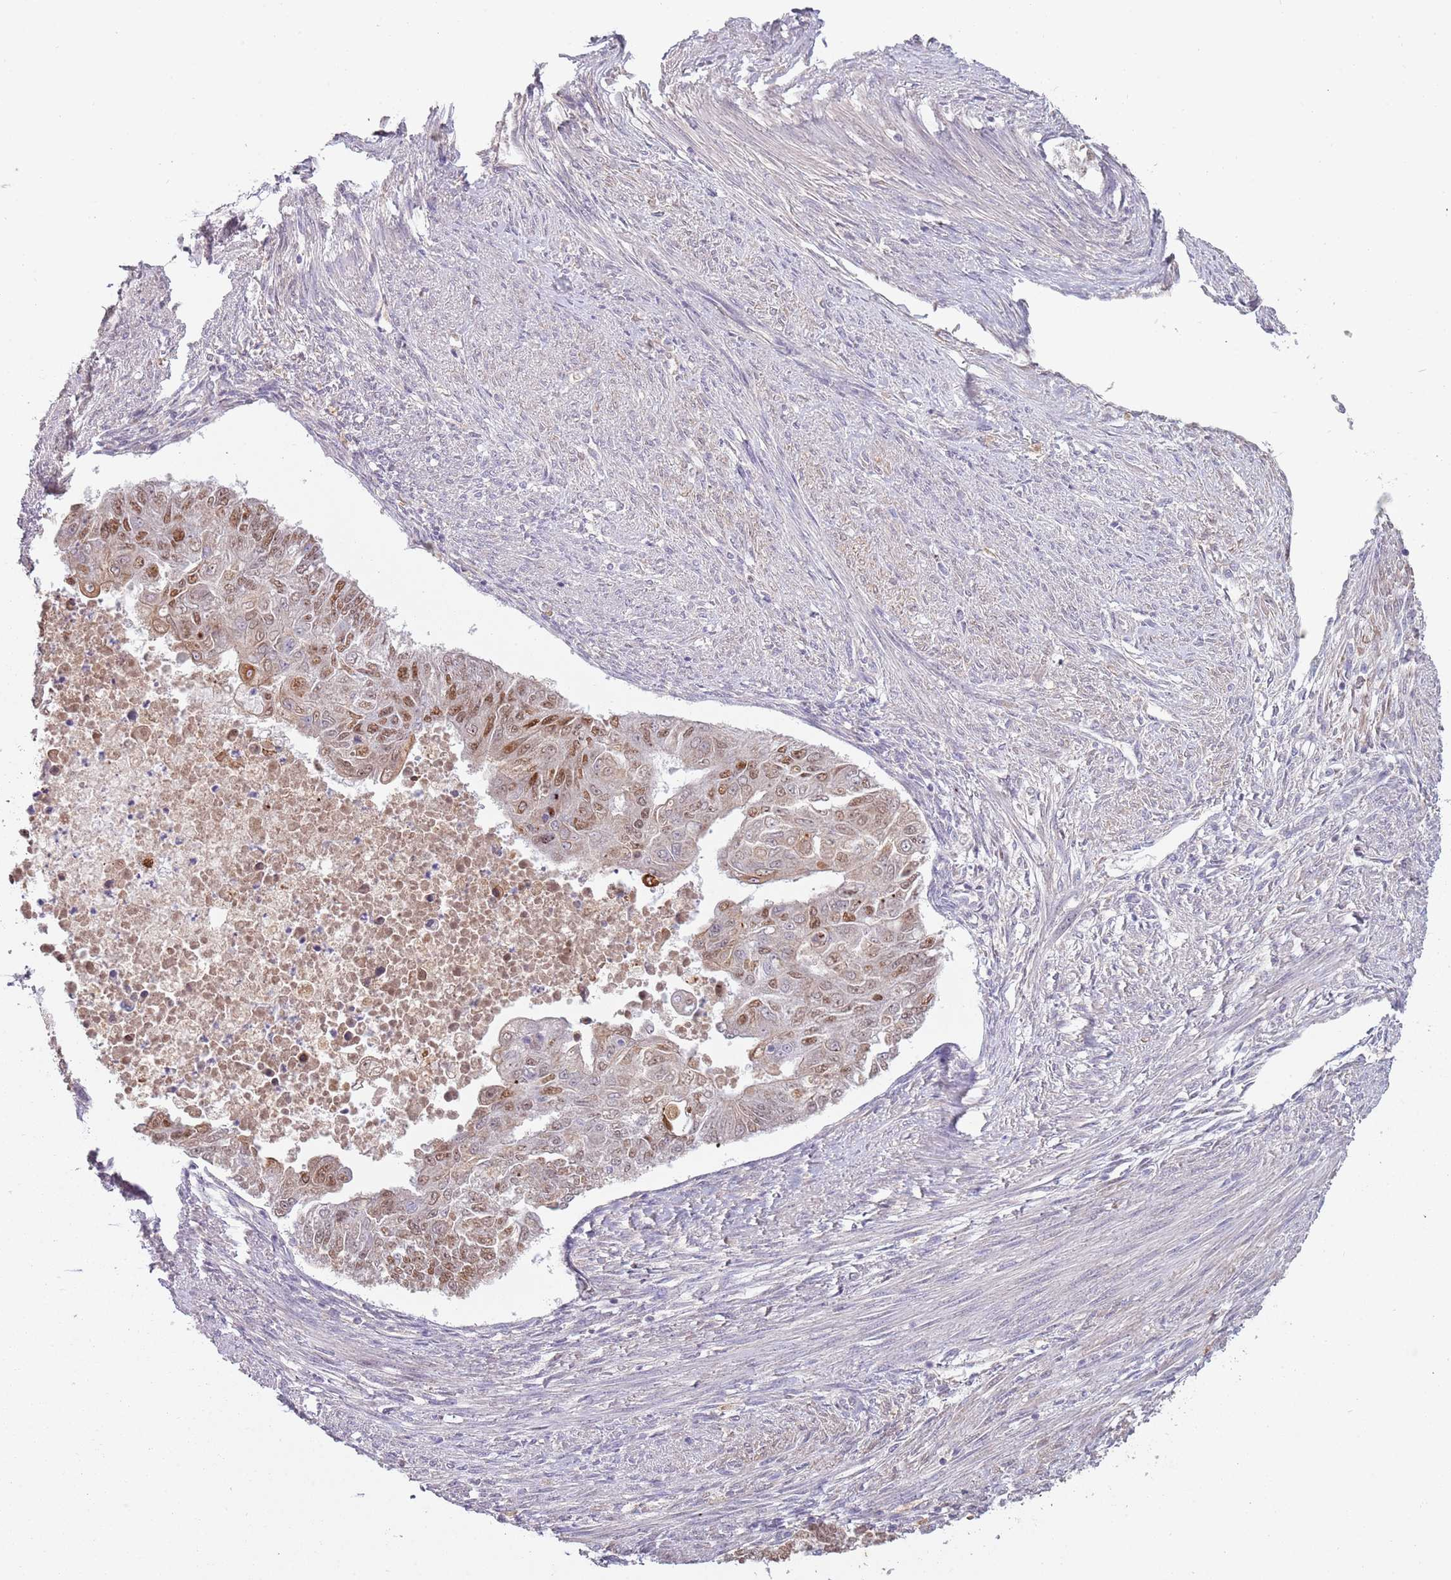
{"staining": {"intensity": "moderate", "quantity": ">75%", "location": "nuclear"}, "tissue": "endometrial cancer", "cell_type": "Tumor cells", "image_type": "cancer", "snomed": [{"axis": "morphology", "description": "Adenocarcinoma, NOS"}, {"axis": "topography", "description": "Endometrium"}], "caption": "A brown stain highlights moderate nuclear positivity of a protein in human endometrial adenocarcinoma tumor cells.", "gene": "SYS1", "patient": {"sex": "female", "age": 32}}